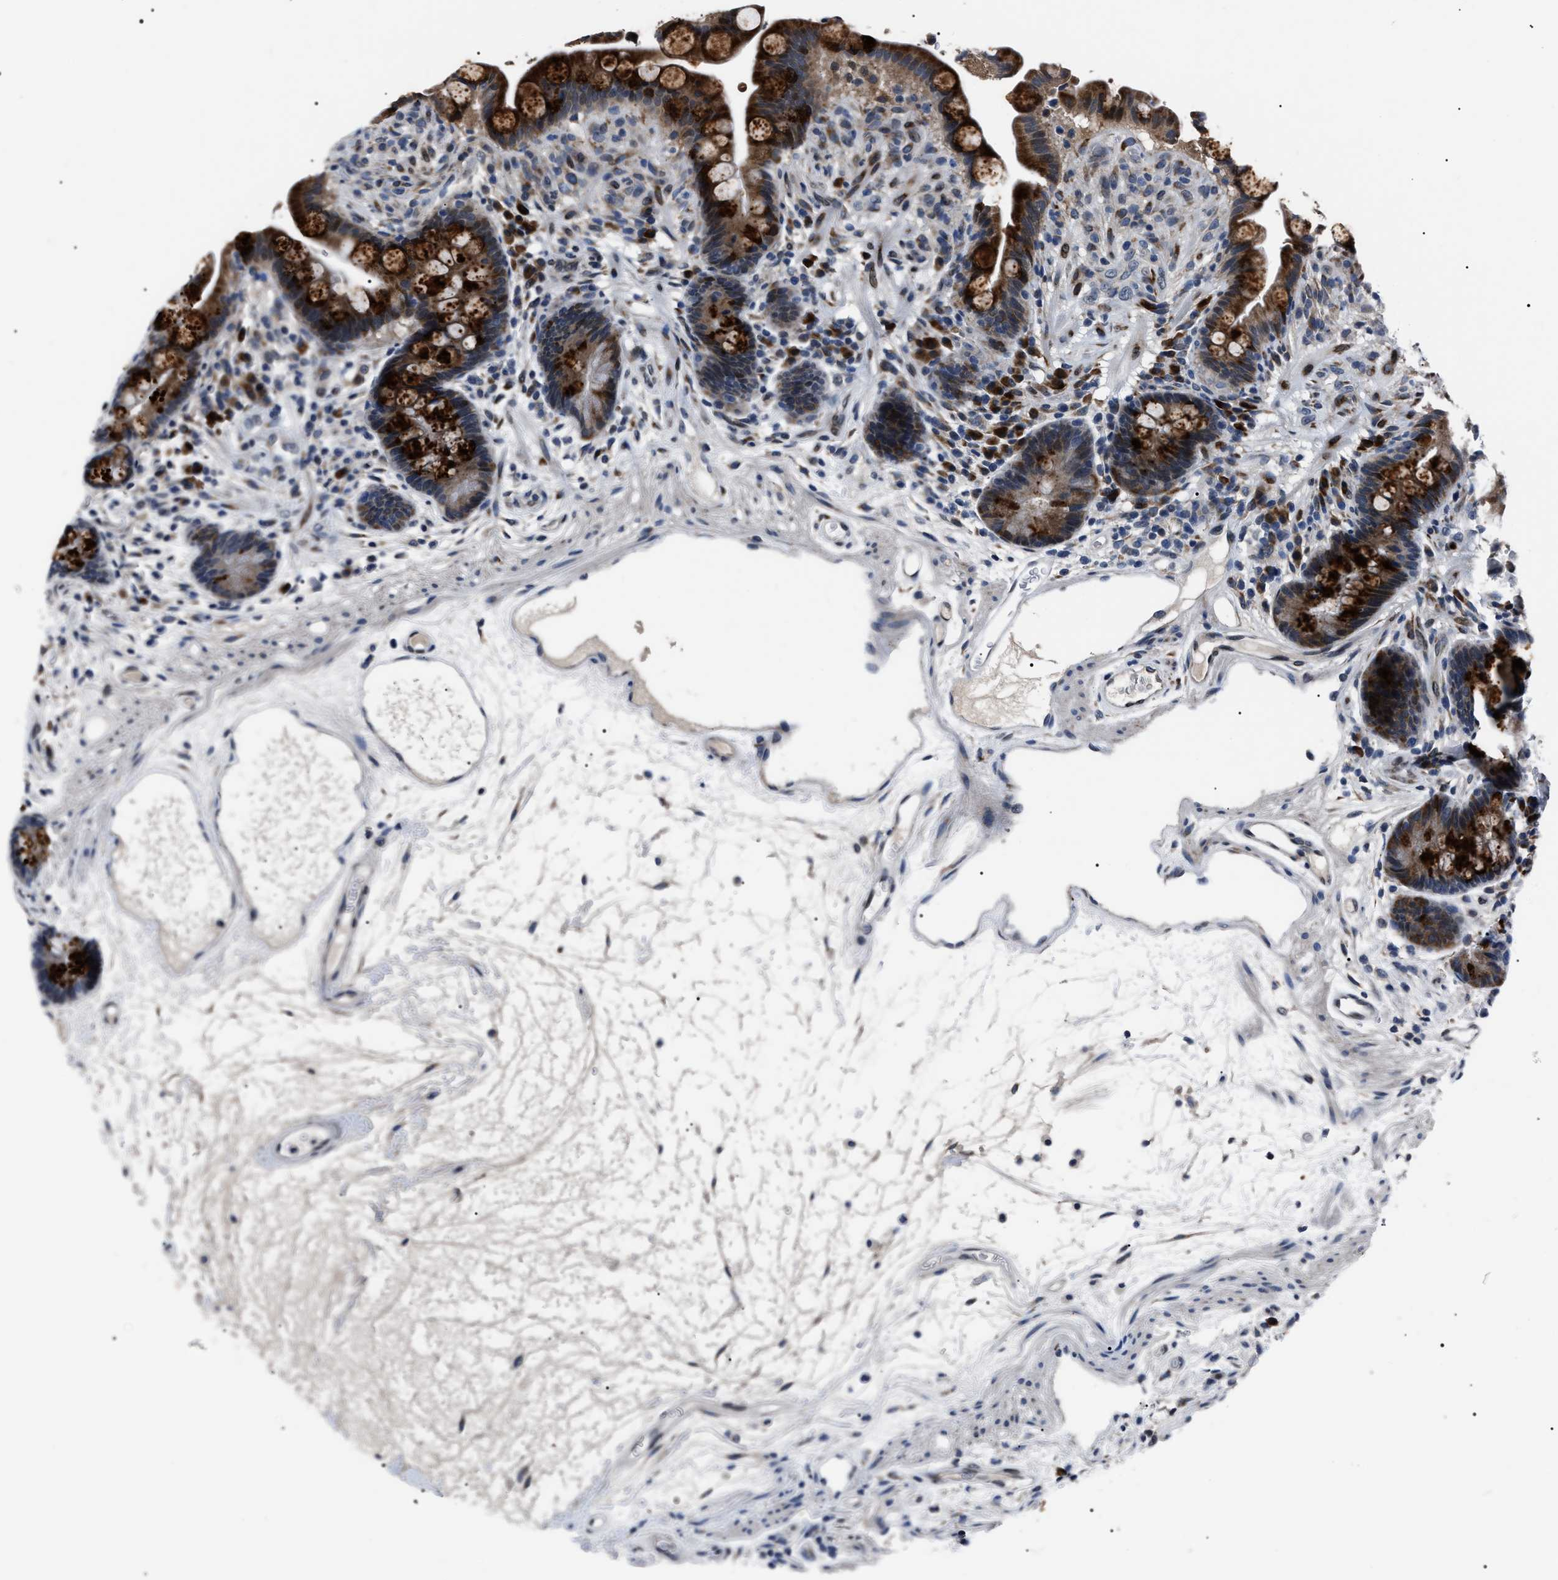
{"staining": {"intensity": "weak", "quantity": "25%-75%", "location": "cytoplasmic/membranous,nuclear"}, "tissue": "colon", "cell_type": "Endothelial cells", "image_type": "normal", "snomed": [{"axis": "morphology", "description": "Normal tissue, NOS"}, {"axis": "topography", "description": "Colon"}], "caption": "The immunohistochemical stain labels weak cytoplasmic/membranous,nuclear expression in endothelial cells of unremarkable colon.", "gene": "LRRC14", "patient": {"sex": "male", "age": 73}}